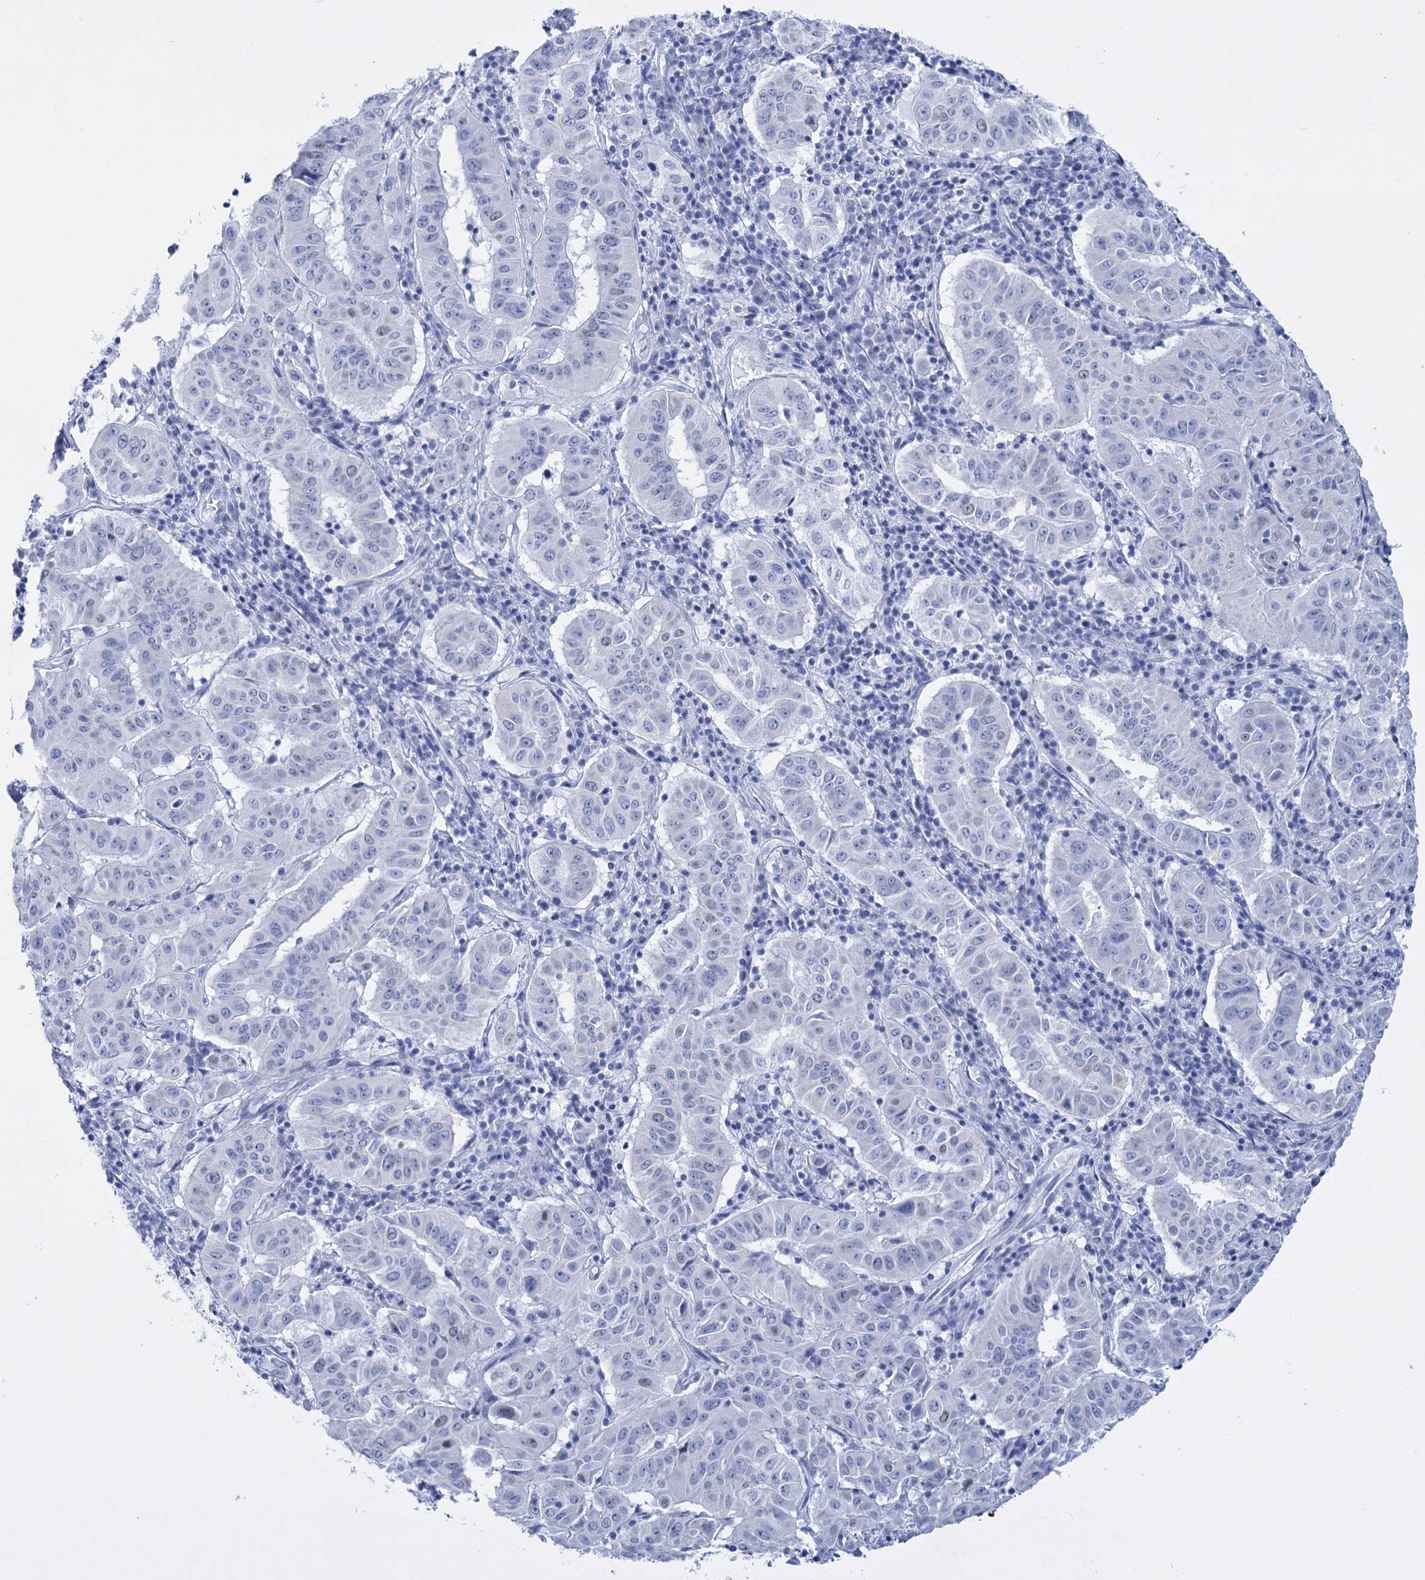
{"staining": {"intensity": "negative", "quantity": "none", "location": "none"}, "tissue": "pancreatic cancer", "cell_type": "Tumor cells", "image_type": "cancer", "snomed": [{"axis": "morphology", "description": "Adenocarcinoma, NOS"}, {"axis": "topography", "description": "Pancreas"}], "caption": "This is a image of IHC staining of pancreatic adenocarcinoma, which shows no expression in tumor cells. Brightfield microscopy of immunohistochemistry (IHC) stained with DAB (3,3'-diaminobenzidine) (brown) and hematoxylin (blue), captured at high magnification.", "gene": "FBXW12", "patient": {"sex": "male", "age": 63}}